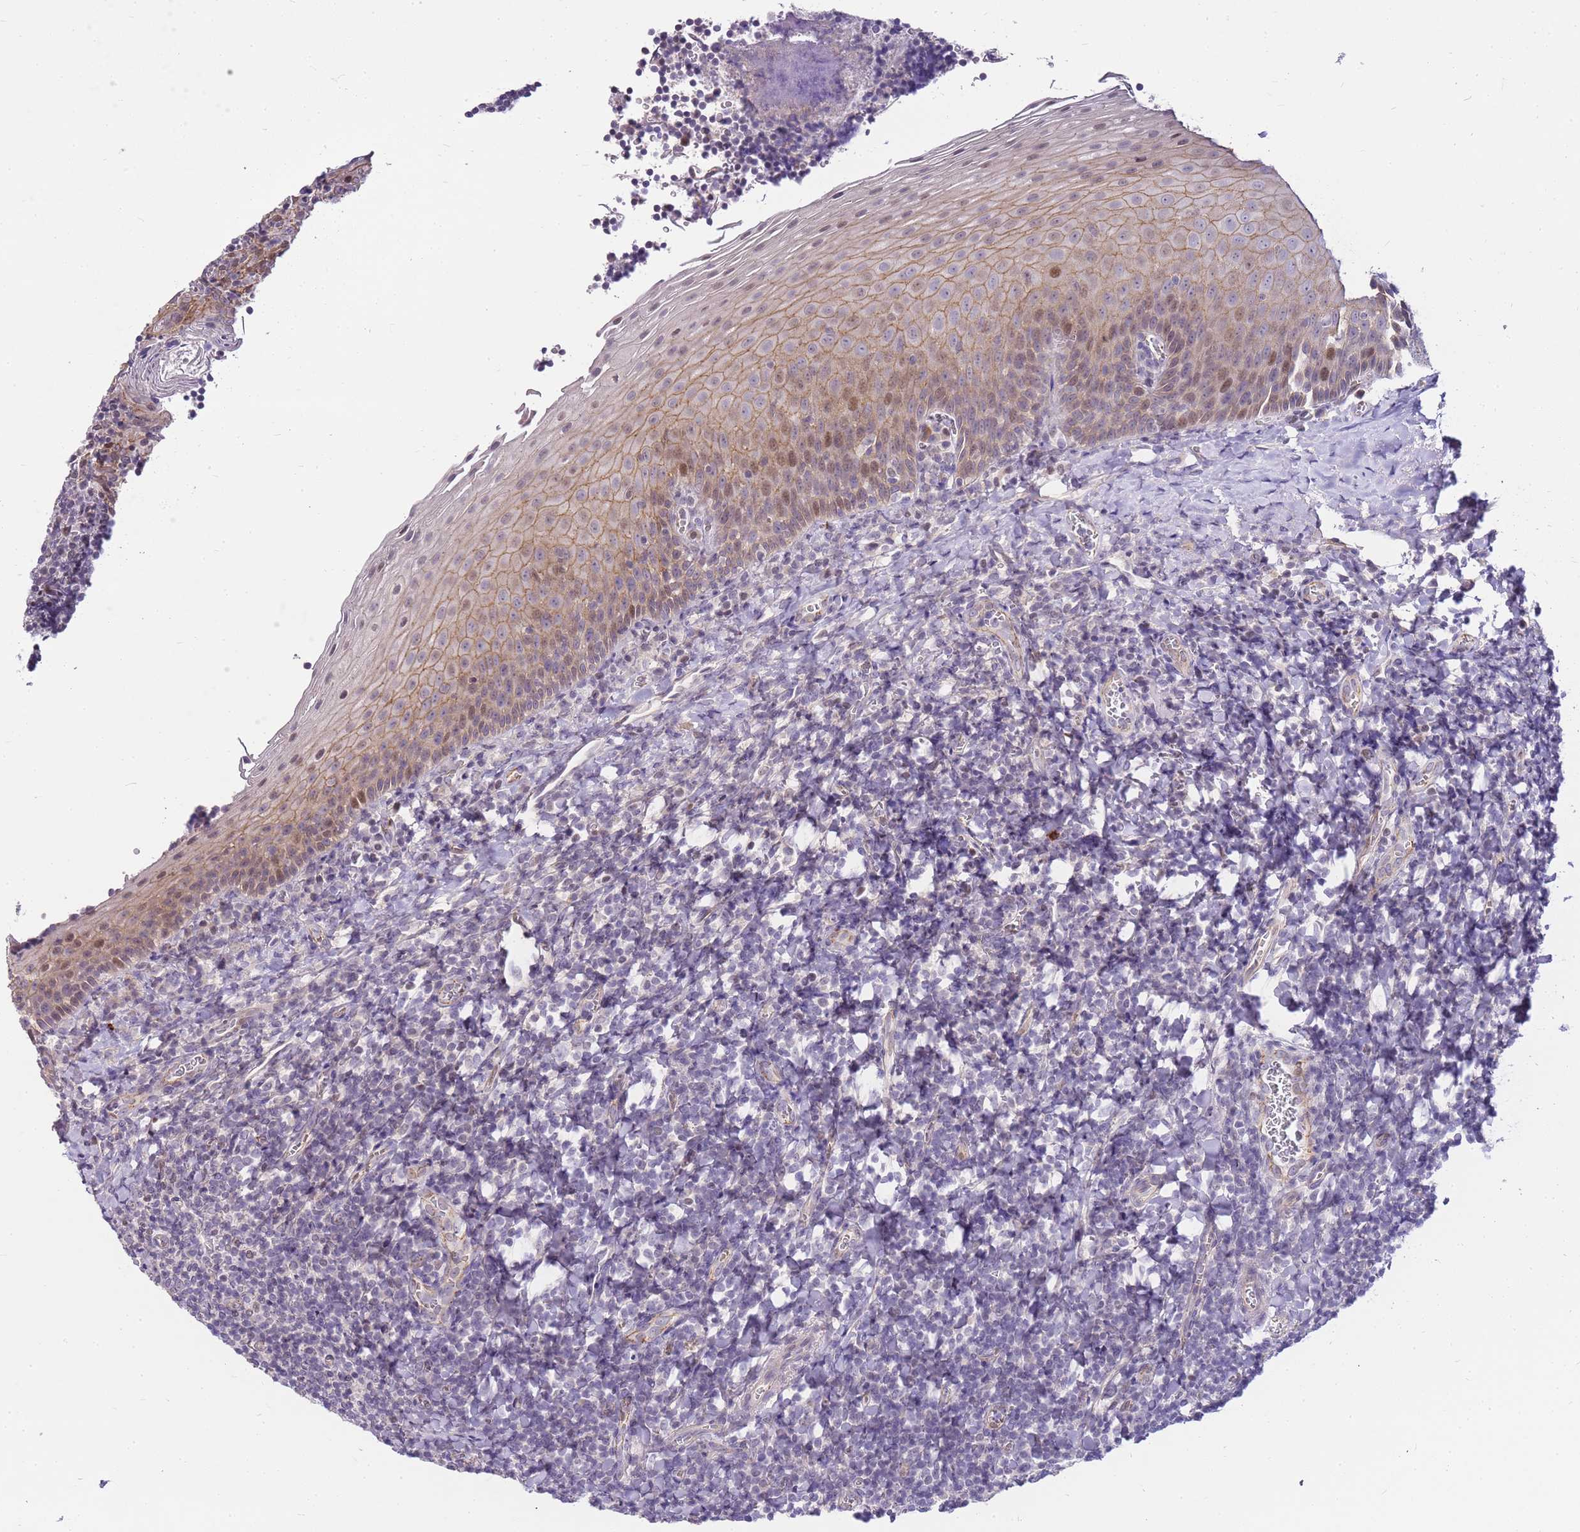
{"staining": {"intensity": "moderate", "quantity": ">75%", "location": "cytoplasmic/membranous"}, "tissue": "tonsil", "cell_type": "Germinal center cells", "image_type": "normal", "snomed": [{"axis": "morphology", "description": "Normal tissue, NOS"}, {"axis": "topography", "description": "Tonsil"}], "caption": "A medium amount of moderate cytoplasmic/membranous expression is identified in about >75% of germinal center cells in benign tonsil. Using DAB (brown) and hematoxylin (blue) stains, captured at high magnification using brightfield microscopy.", "gene": "CLBA1", "patient": {"sex": "male", "age": 27}}